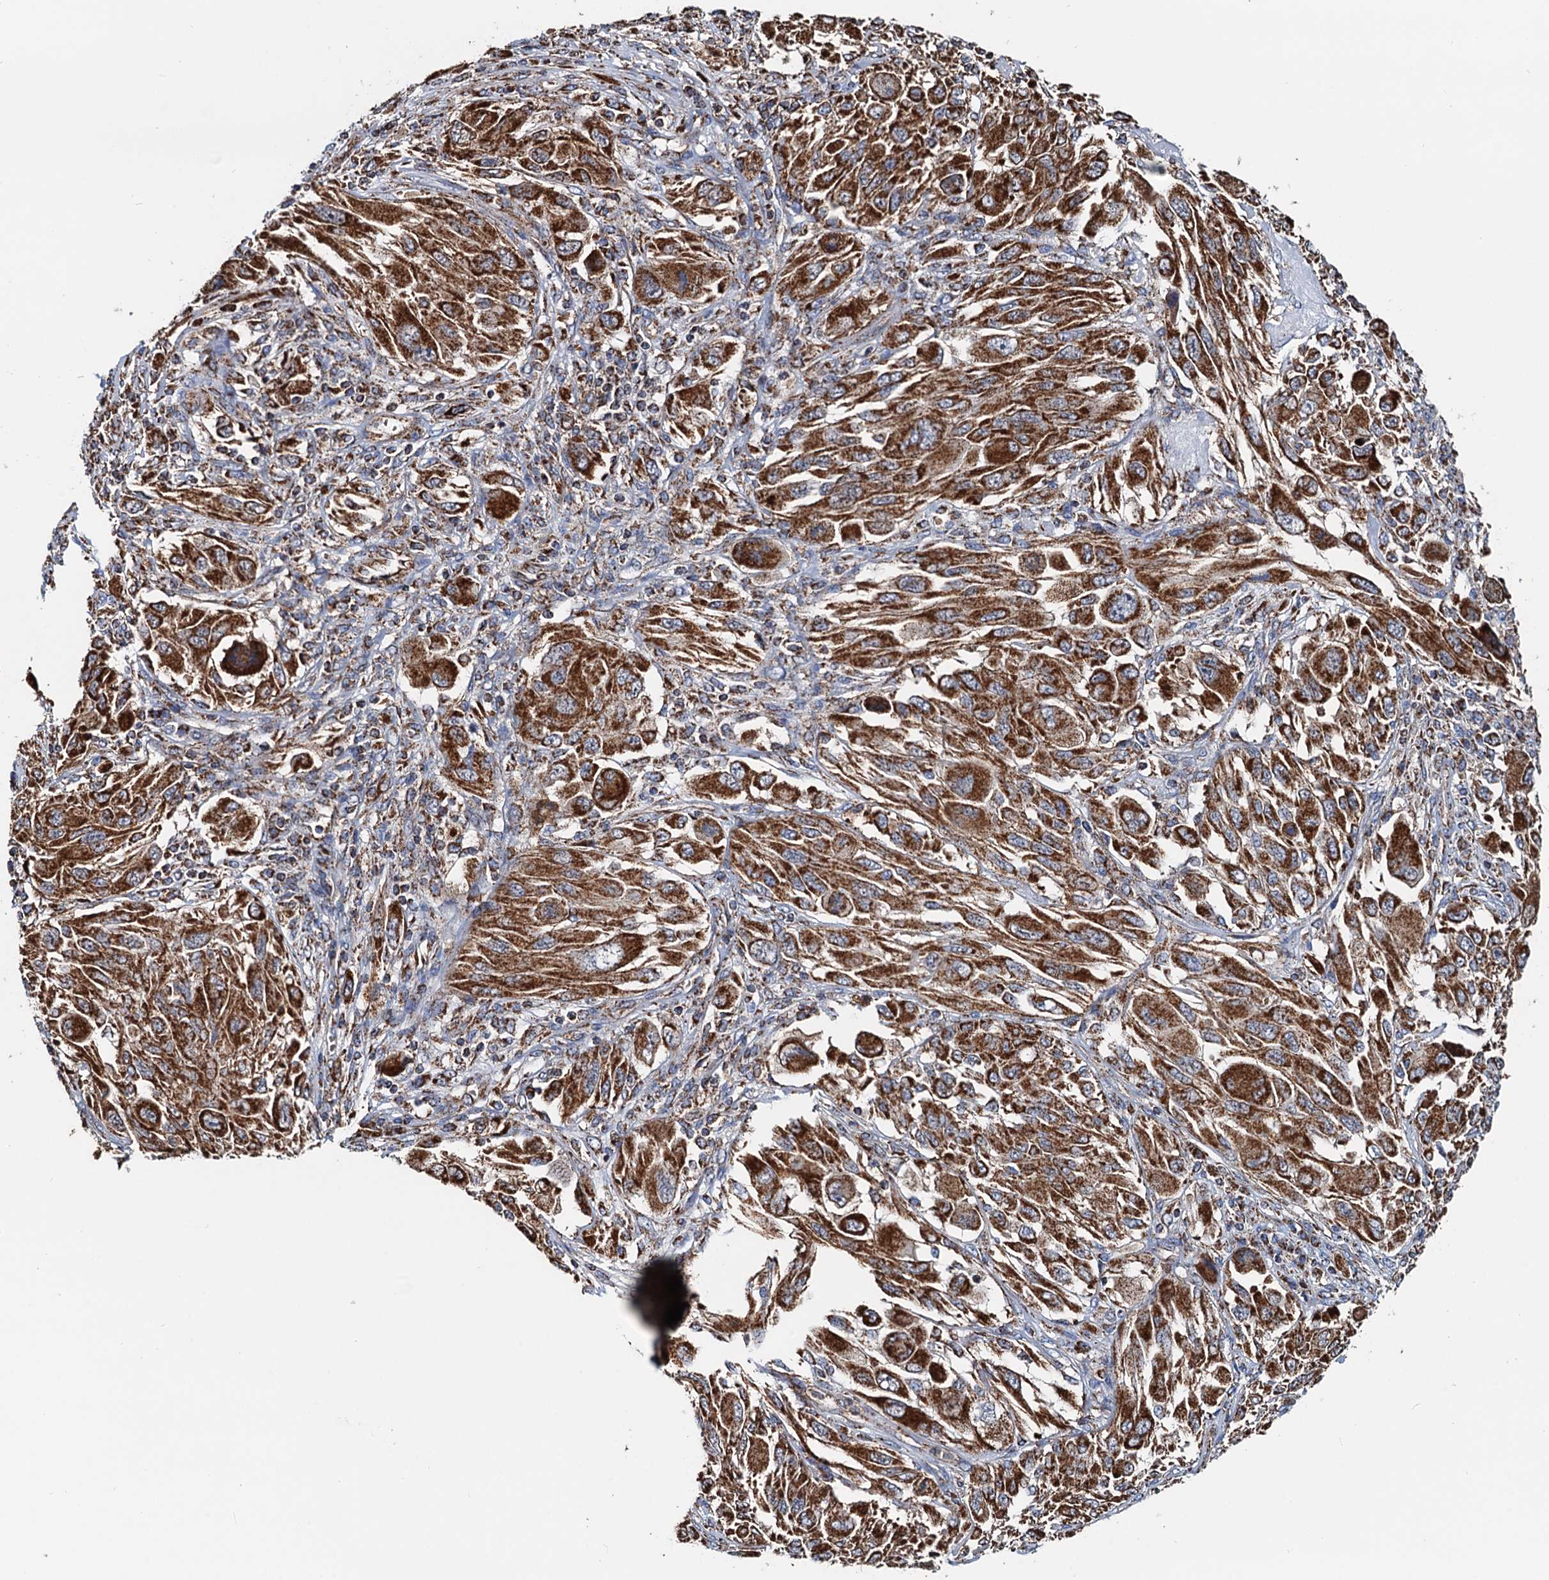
{"staining": {"intensity": "strong", "quantity": ">75%", "location": "cytoplasmic/membranous"}, "tissue": "melanoma", "cell_type": "Tumor cells", "image_type": "cancer", "snomed": [{"axis": "morphology", "description": "Malignant melanoma, NOS"}, {"axis": "topography", "description": "Skin"}], "caption": "An image showing strong cytoplasmic/membranous expression in about >75% of tumor cells in malignant melanoma, as visualized by brown immunohistochemical staining.", "gene": "AAGAB", "patient": {"sex": "female", "age": 91}}